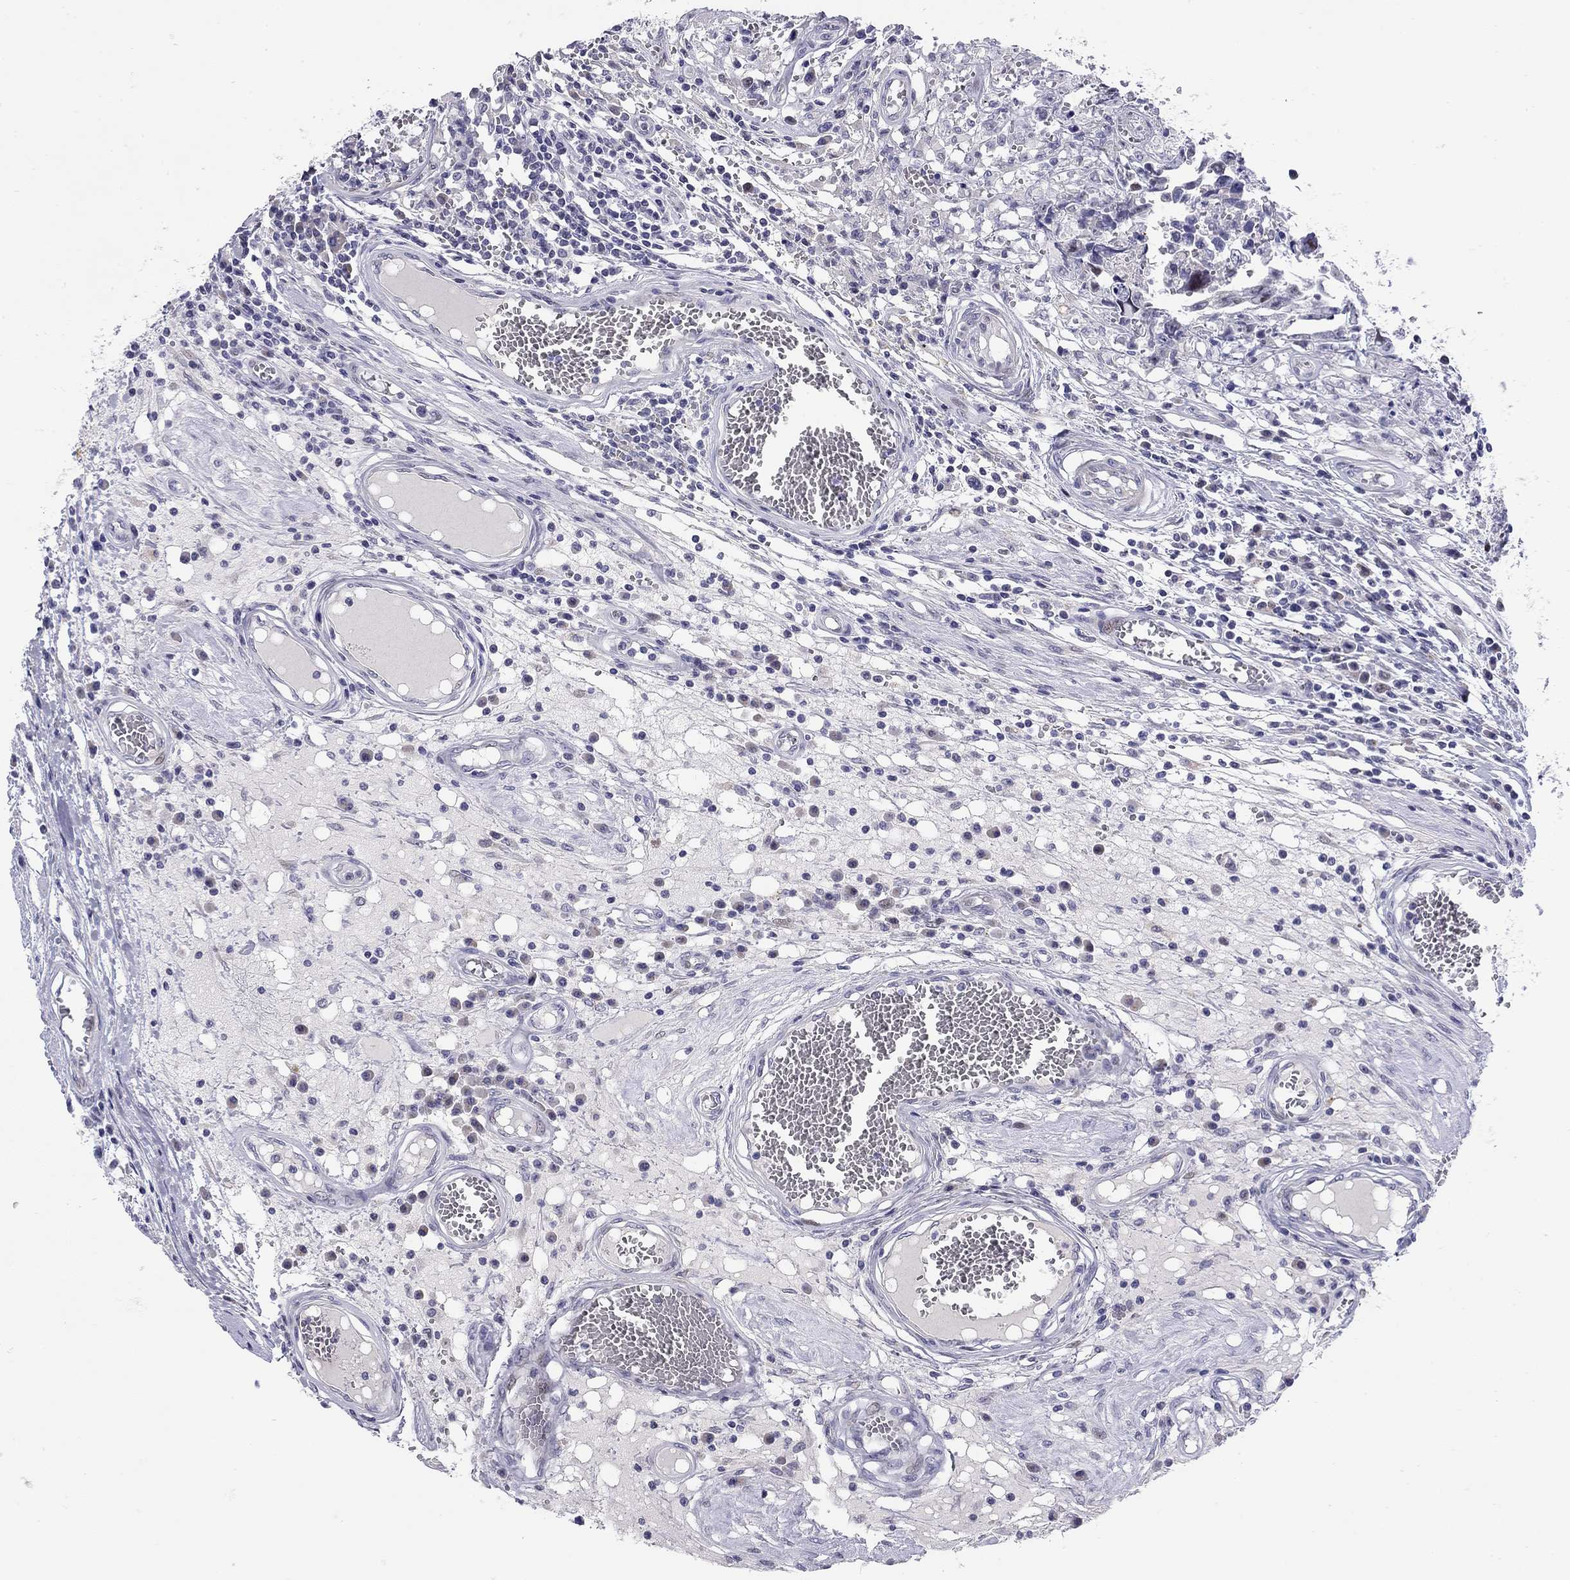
{"staining": {"intensity": "negative", "quantity": "none", "location": "none"}, "tissue": "testis cancer", "cell_type": "Tumor cells", "image_type": "cancer", "snomed": [{"axis": "morphology", "description": "Carcinoma, Embryonal, NOS"}, {"axis": "topography", "description": "Testis"}], "caption": "A histopathology image of testis cancer stained for a protein reveals no brown staining in tumor cells.", "gene": "C8orf88", "patient": {"sex": "male", "age": 36}}